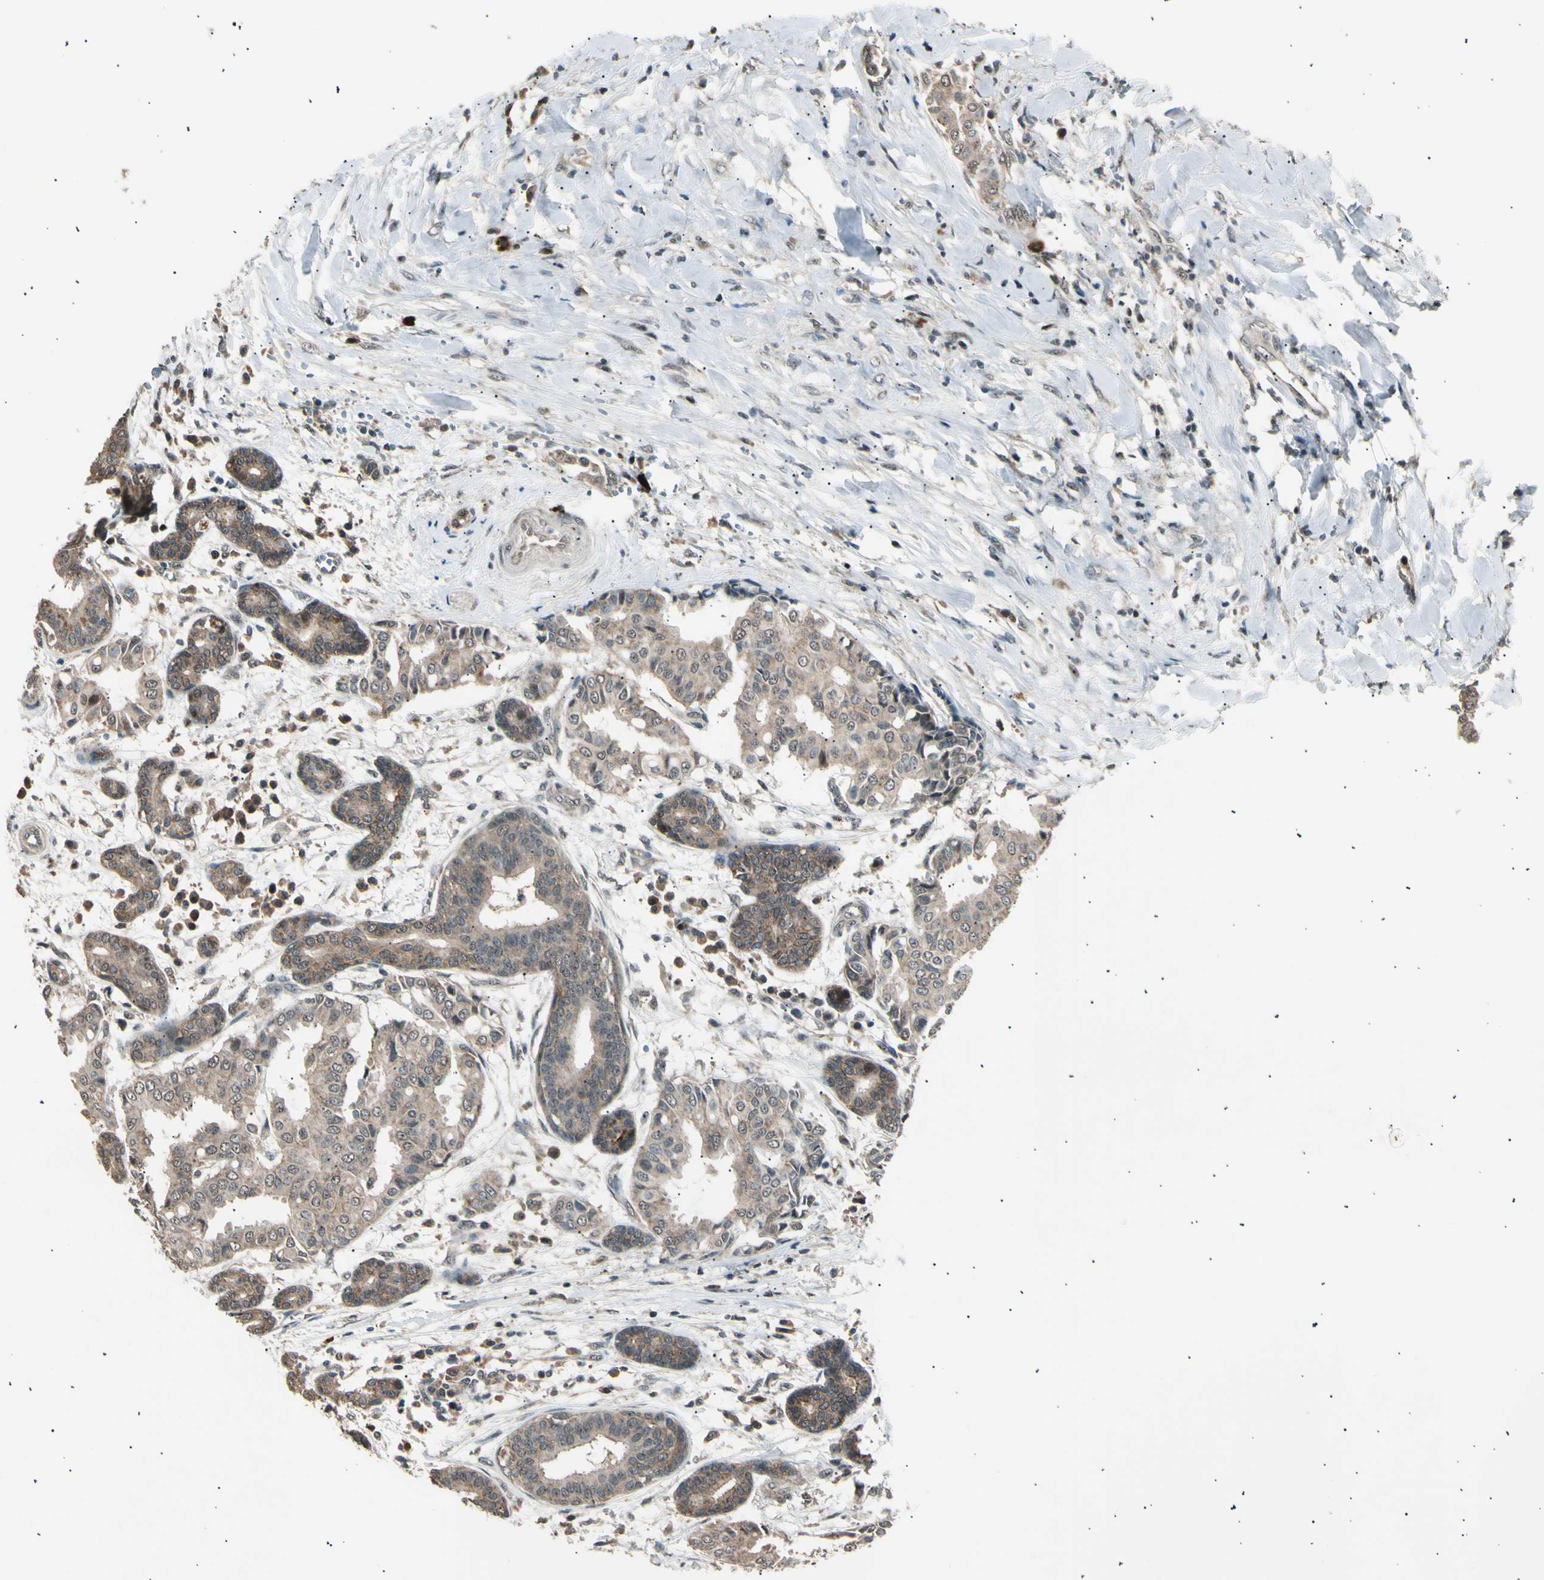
{"staining": {"intensity": "weak", "quantity": ">75%", "location": "cytoplasmic/membranous"}, "tissue": "head and neck cancer", "cell_type": "Tumor cells", "image_type": "cancer", "snomed": [{"axis": "morphology", "description": "Adenocarcinoma, NOS"}, {"axis": "topography", "description": "Salivary gland"}, {"axis": "topography", "description": "Head-Neck"}], "caption": "Immunohistochemistry histopathology image of neoplastic tissue: human head and neck cancer stained using immunohistochemistry demonstrates low levels of weak protein expression localized specifically in the cytoplasmic/membranous of tumor cells, appearing as a cytoplasmic/membranous brown color.", "gene": "NUAK2", "patient": {"sex": "female", "age": 59}}